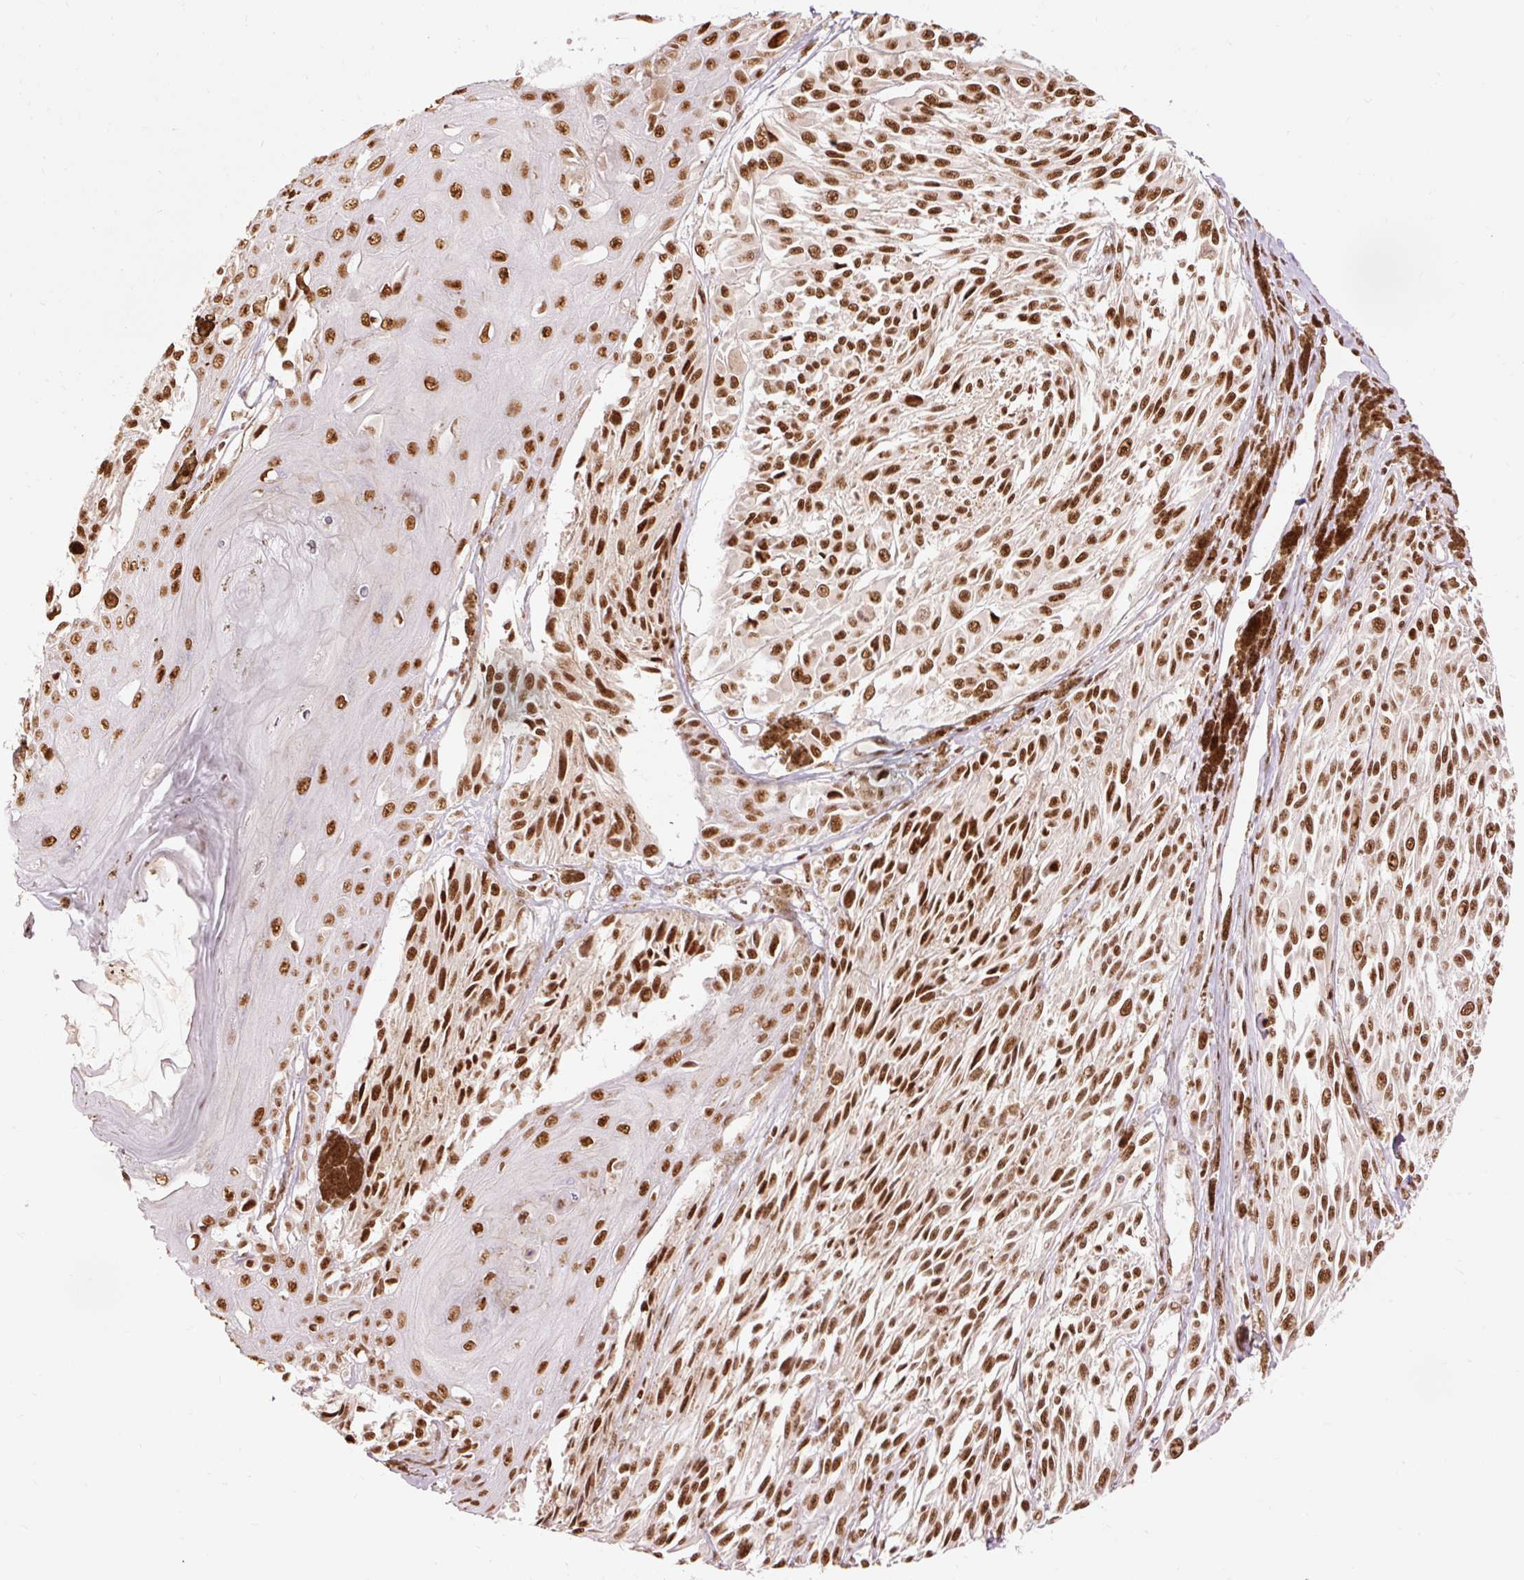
{"staining": {"intensity": "strong", "quantity": ">75%", "location": "nuclear"}, "tissue": "melanoma", "cell_type": "Tumor cells", "image_type": "cancer", "snomed": [{"axis": "morphology", "description": "Malignant melanoma, NOS"}, {"axis": "topography", "description": "Skin"}], "caption": "Malignant melanoma stained with immunohistochemistry demonstrates strong nuclear positivity in about >75% of tumor cells.", "gene": "ZBTB44", "patient": {"sex": "male", "age": 94}}